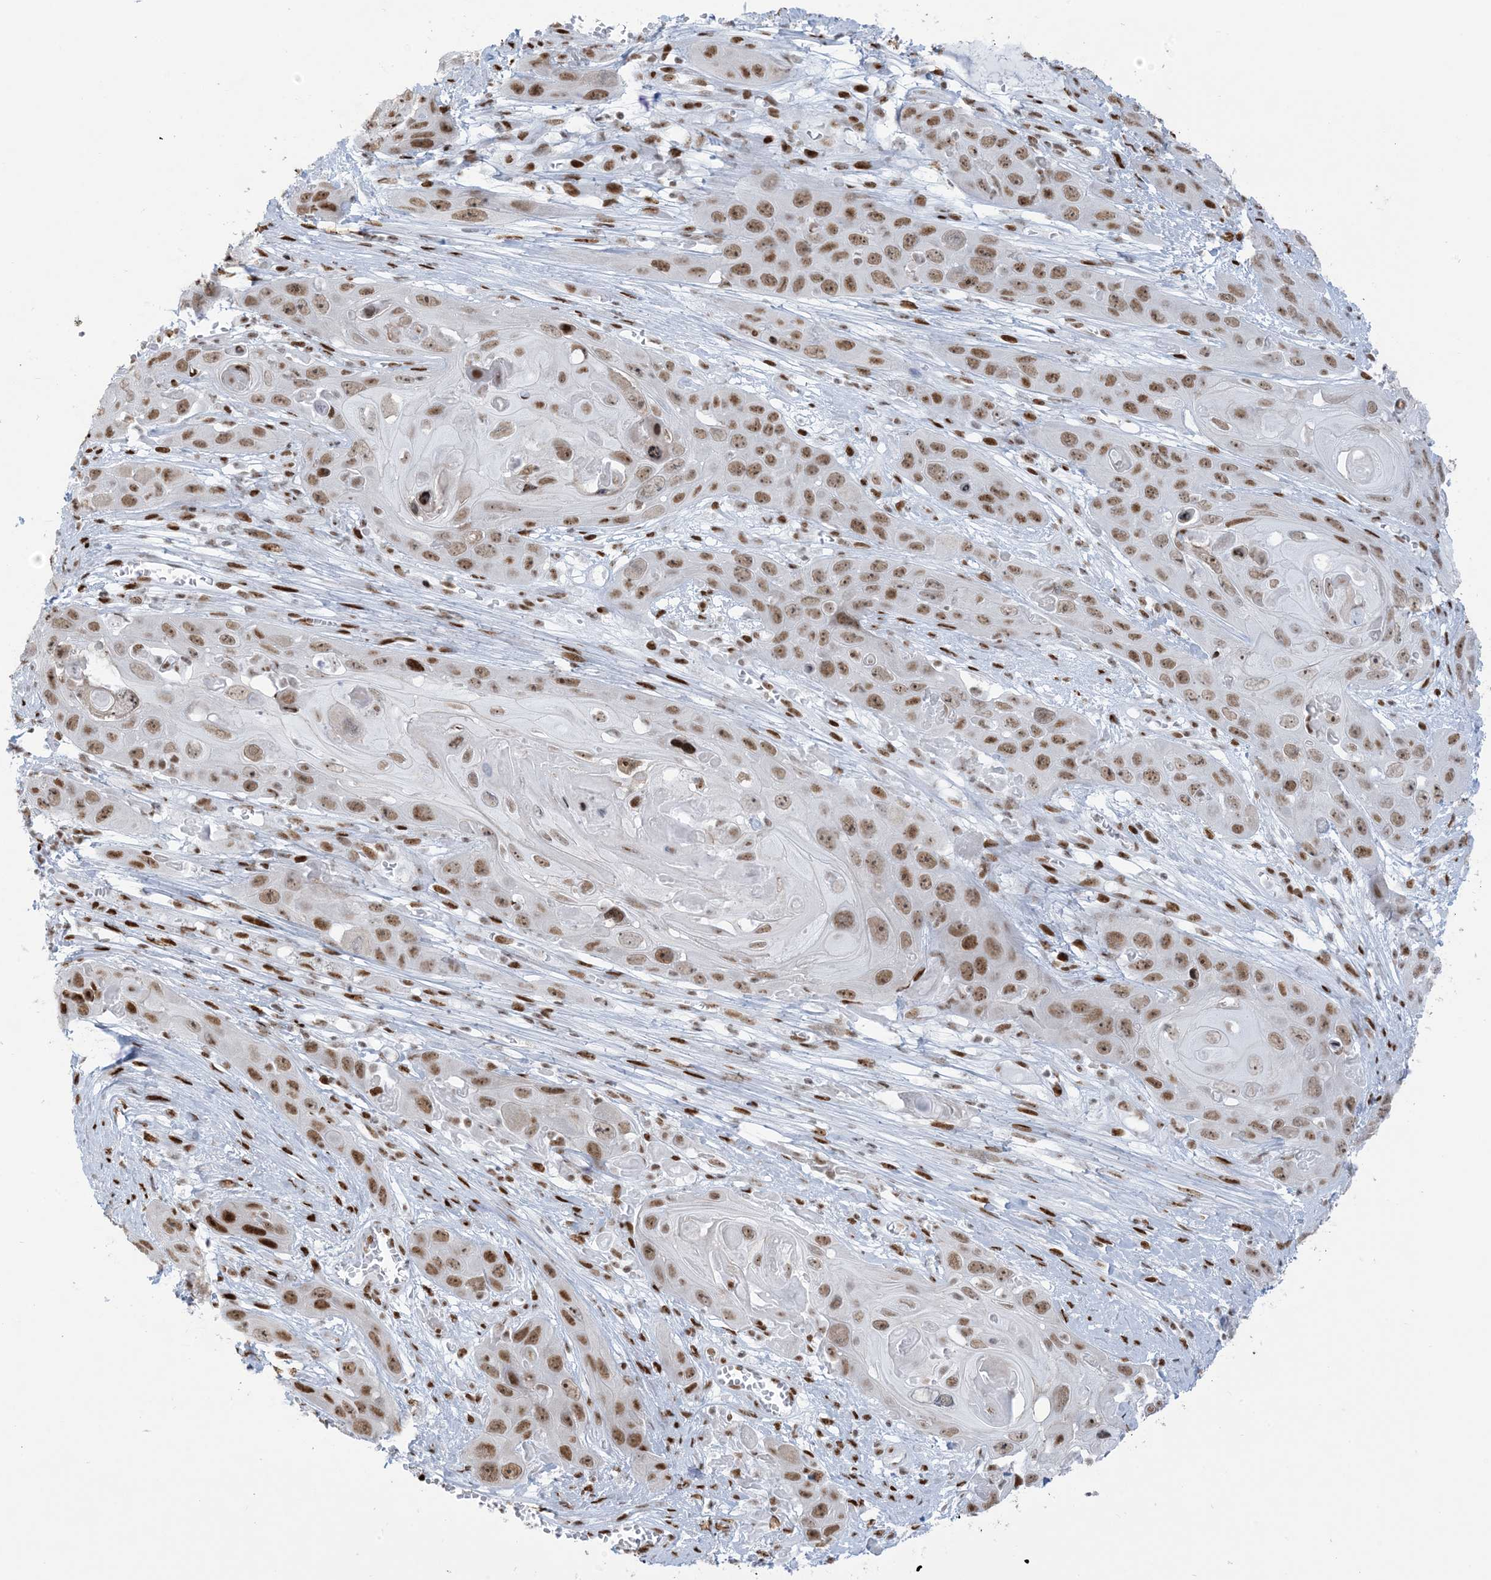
{"staining": {"intensity": "moderate", "quantity": ">75%", "location": "nuclear"}, "tissue": "skin cancer", "cell_type": "Tumor cells", "image_type": "cancer", "snomed": [{"axis": "morphology", "description": "Squamous cell carcinoma, NOS"}, {"axis": "topography", "description": "Skin"}], "caption": "Skin cancer (squamous cell carcinoma) stained with a protein marker demonstrates moderate staining in tumor cells.", "gene": "STAG1", "patient": {"sex": "male", "age": 55}}